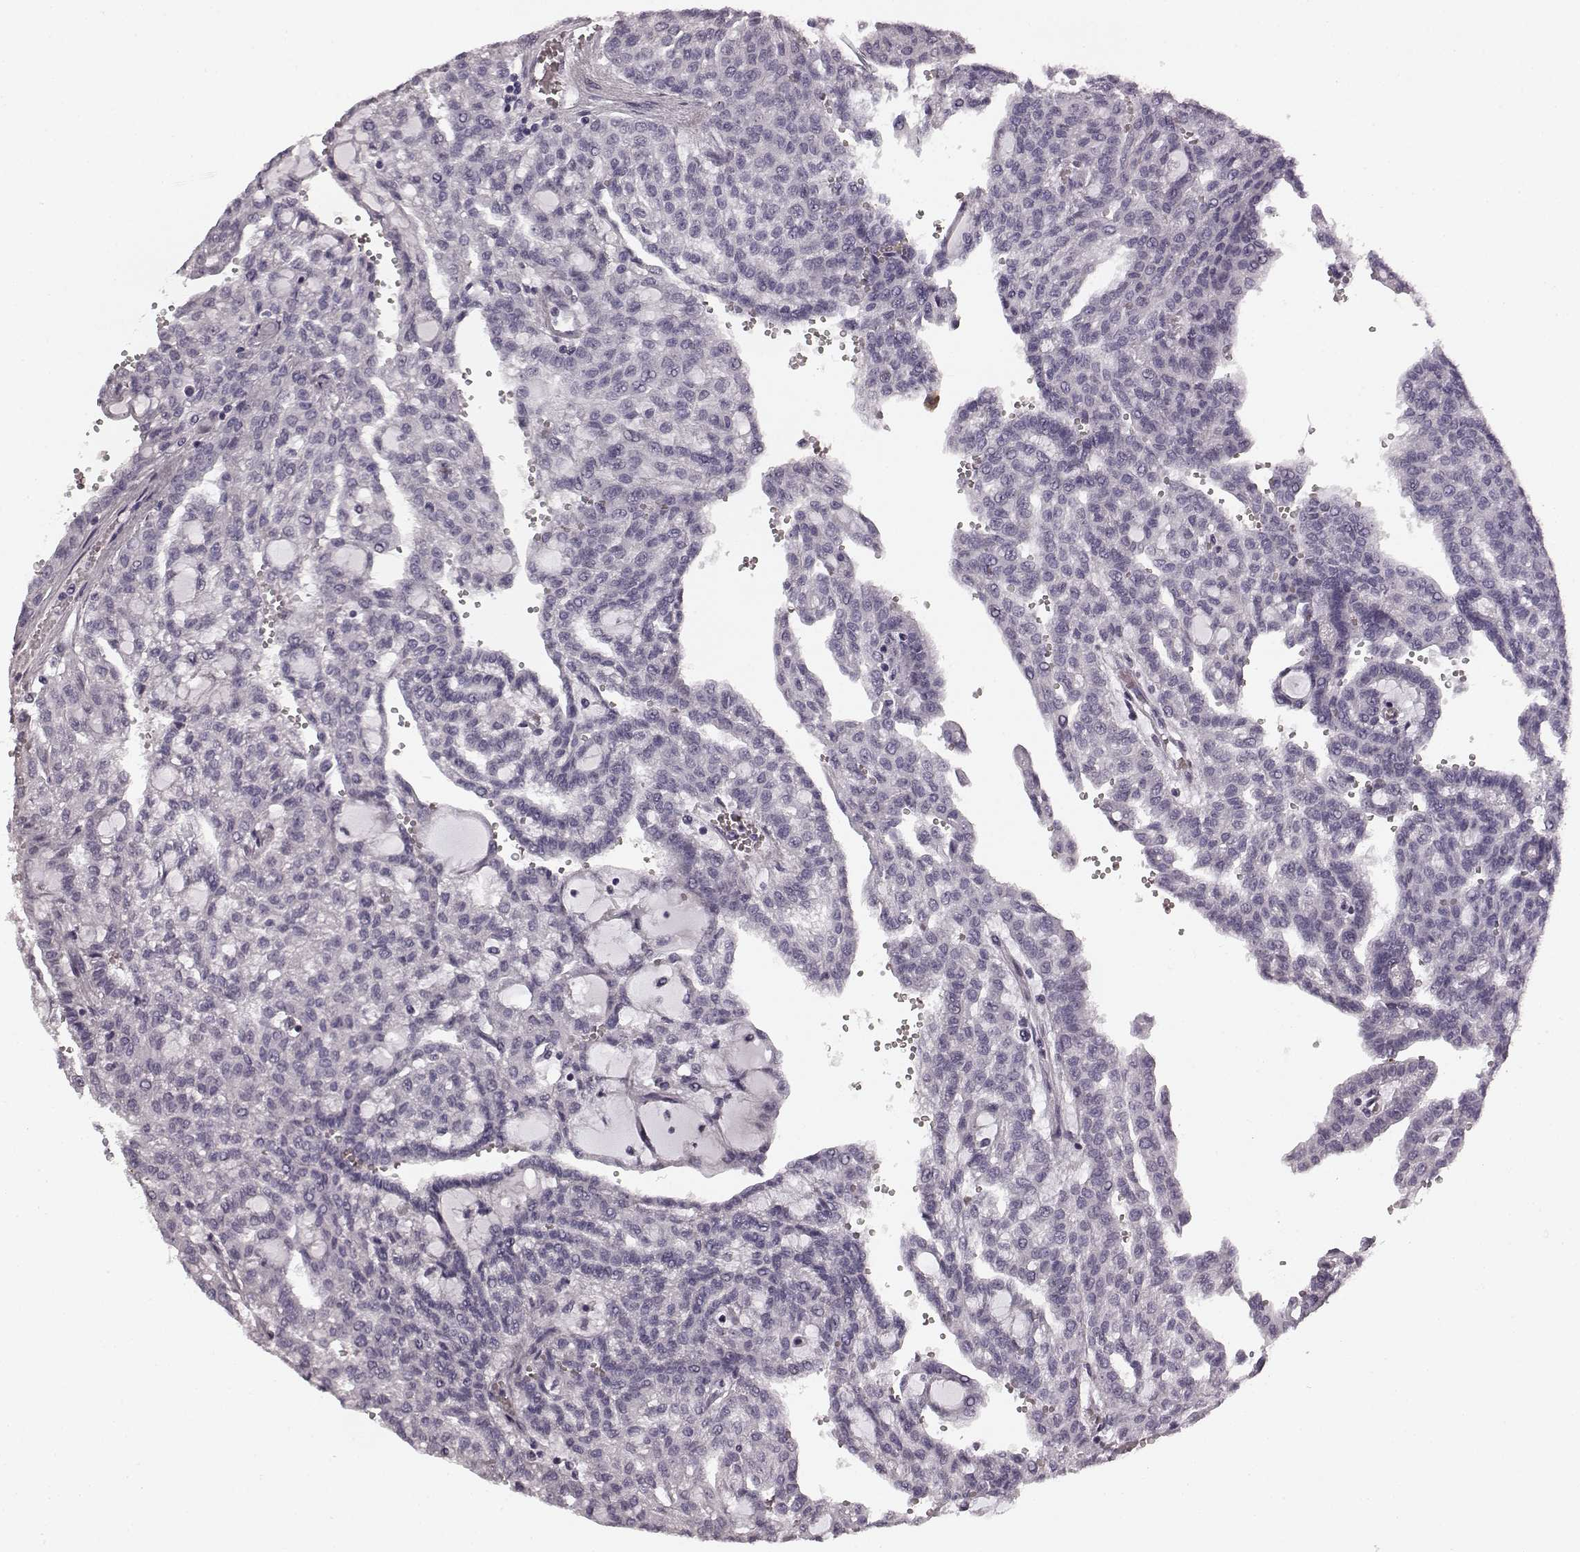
{"staining": {"intensity": "negative", "quantity": "none", "location": "none"}, "tissue": "renal cancer", "cell_type": "Tumor cells", "image_type": "cancer", "snomed": [{"axis": "morphology", "description": "Adenocarcinoma, NOS"}, {"axis": "topography", "description": "Kidney"}], "caption": "Tumor cells show no significant staining in renal adenocarcinoma. The staining is performed using DAB (3,3'-diaminobenzidine) brown chromogen with nuclei counter-stained in using hematoxylin.", "gene": "TMPRSS15", "patient": {"sex": "male", "age": 63}}